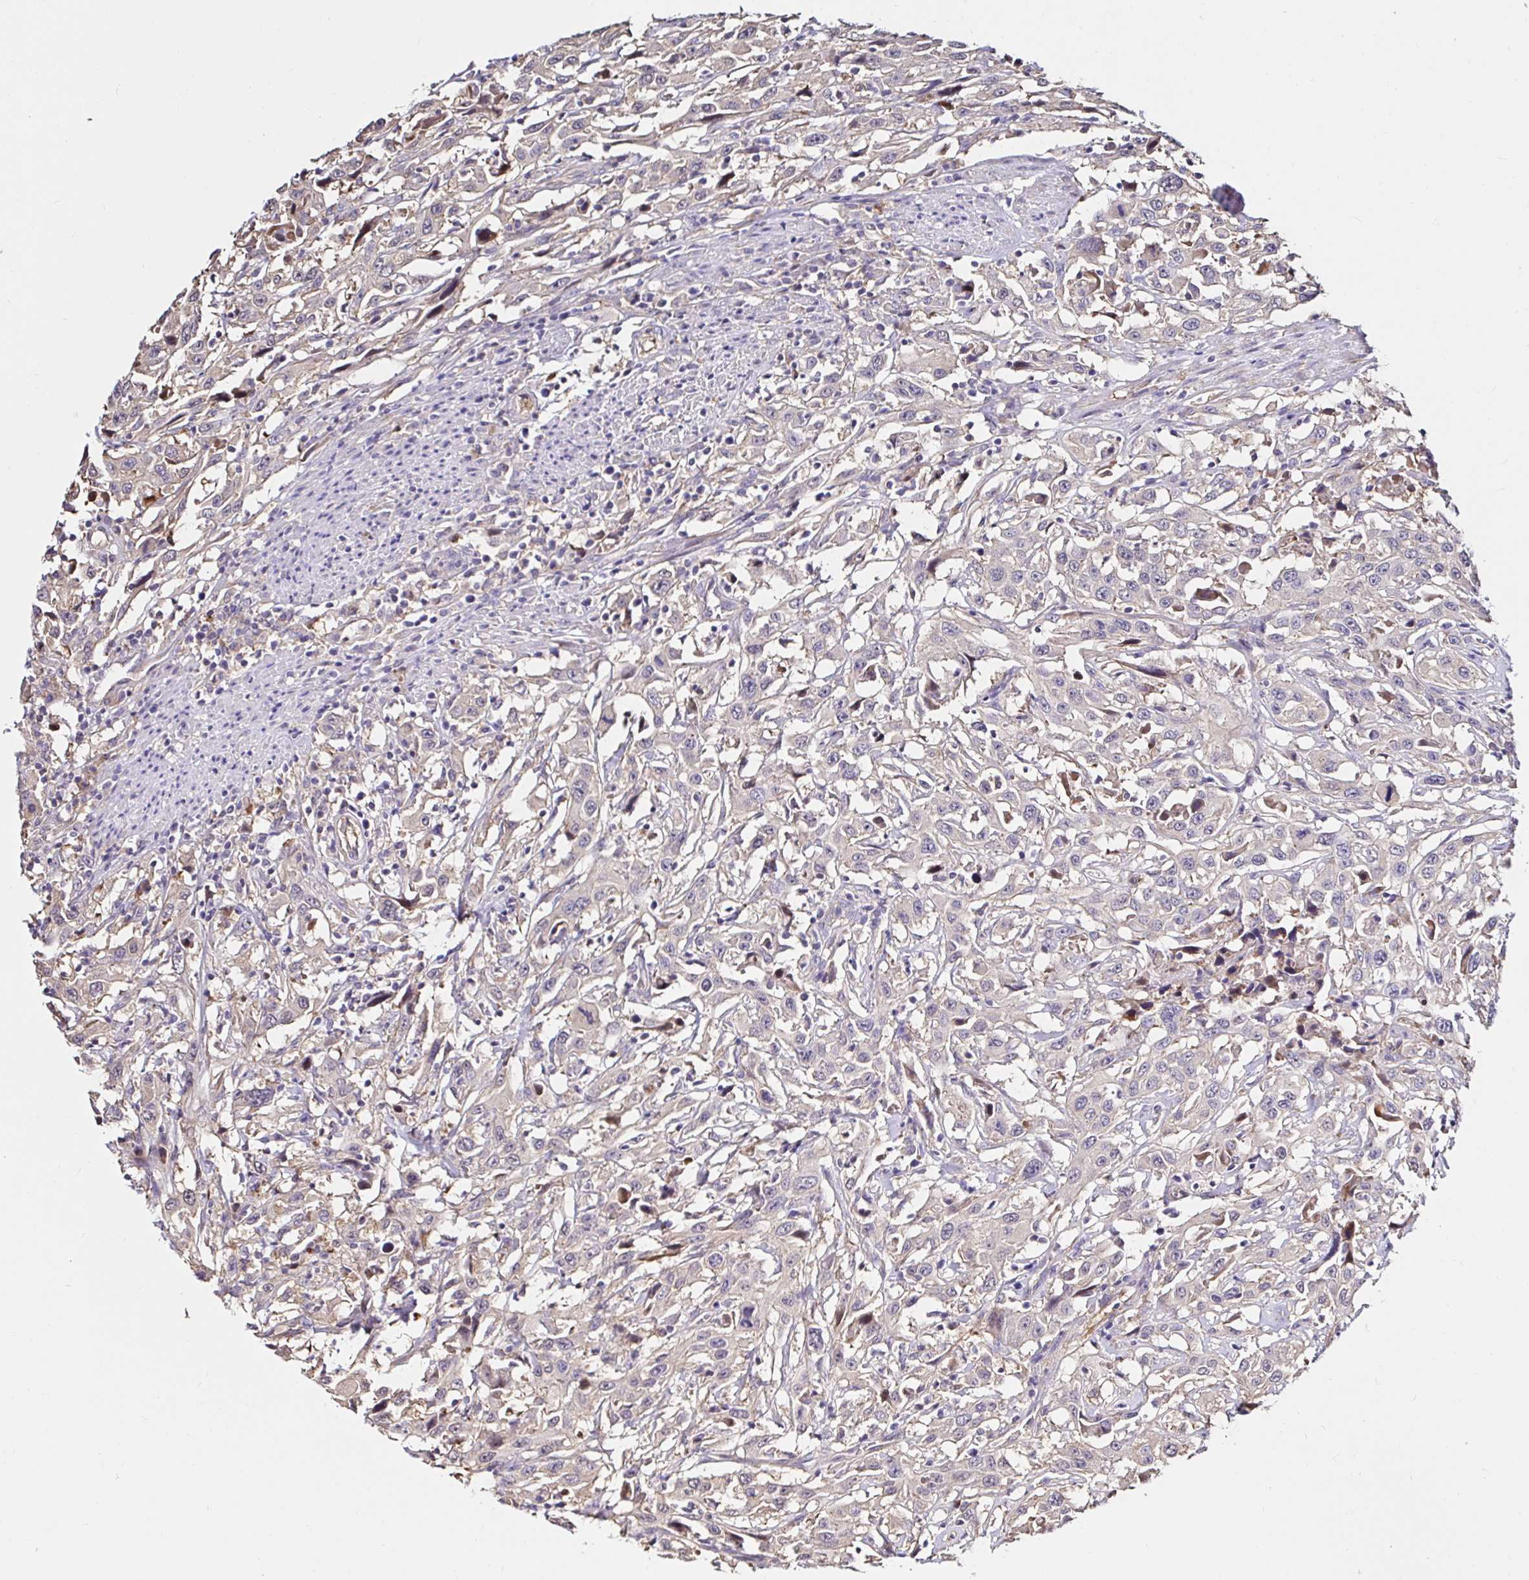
{"staining": {"intensity": "negative", "quantity": "none", "location": "none"}, "tissue": "urothelial cancer", "cell_type": "Tumor cells", "image_type": "cancer", "snomed": [{"axis": "morphology", "description": "Urothelial carcinoma, High grade"}, {"axis": "topography", "description": "Urinary bladder"}], "caption": "The histopathology image demonstrates no significant staining in tumor cells of urothelial cancer. (Immunohistochemistry (ihc), brightfield microscopy, high magnification).", "gene": "RSRP1", "patient": {"sex": "male", "age": 61}}